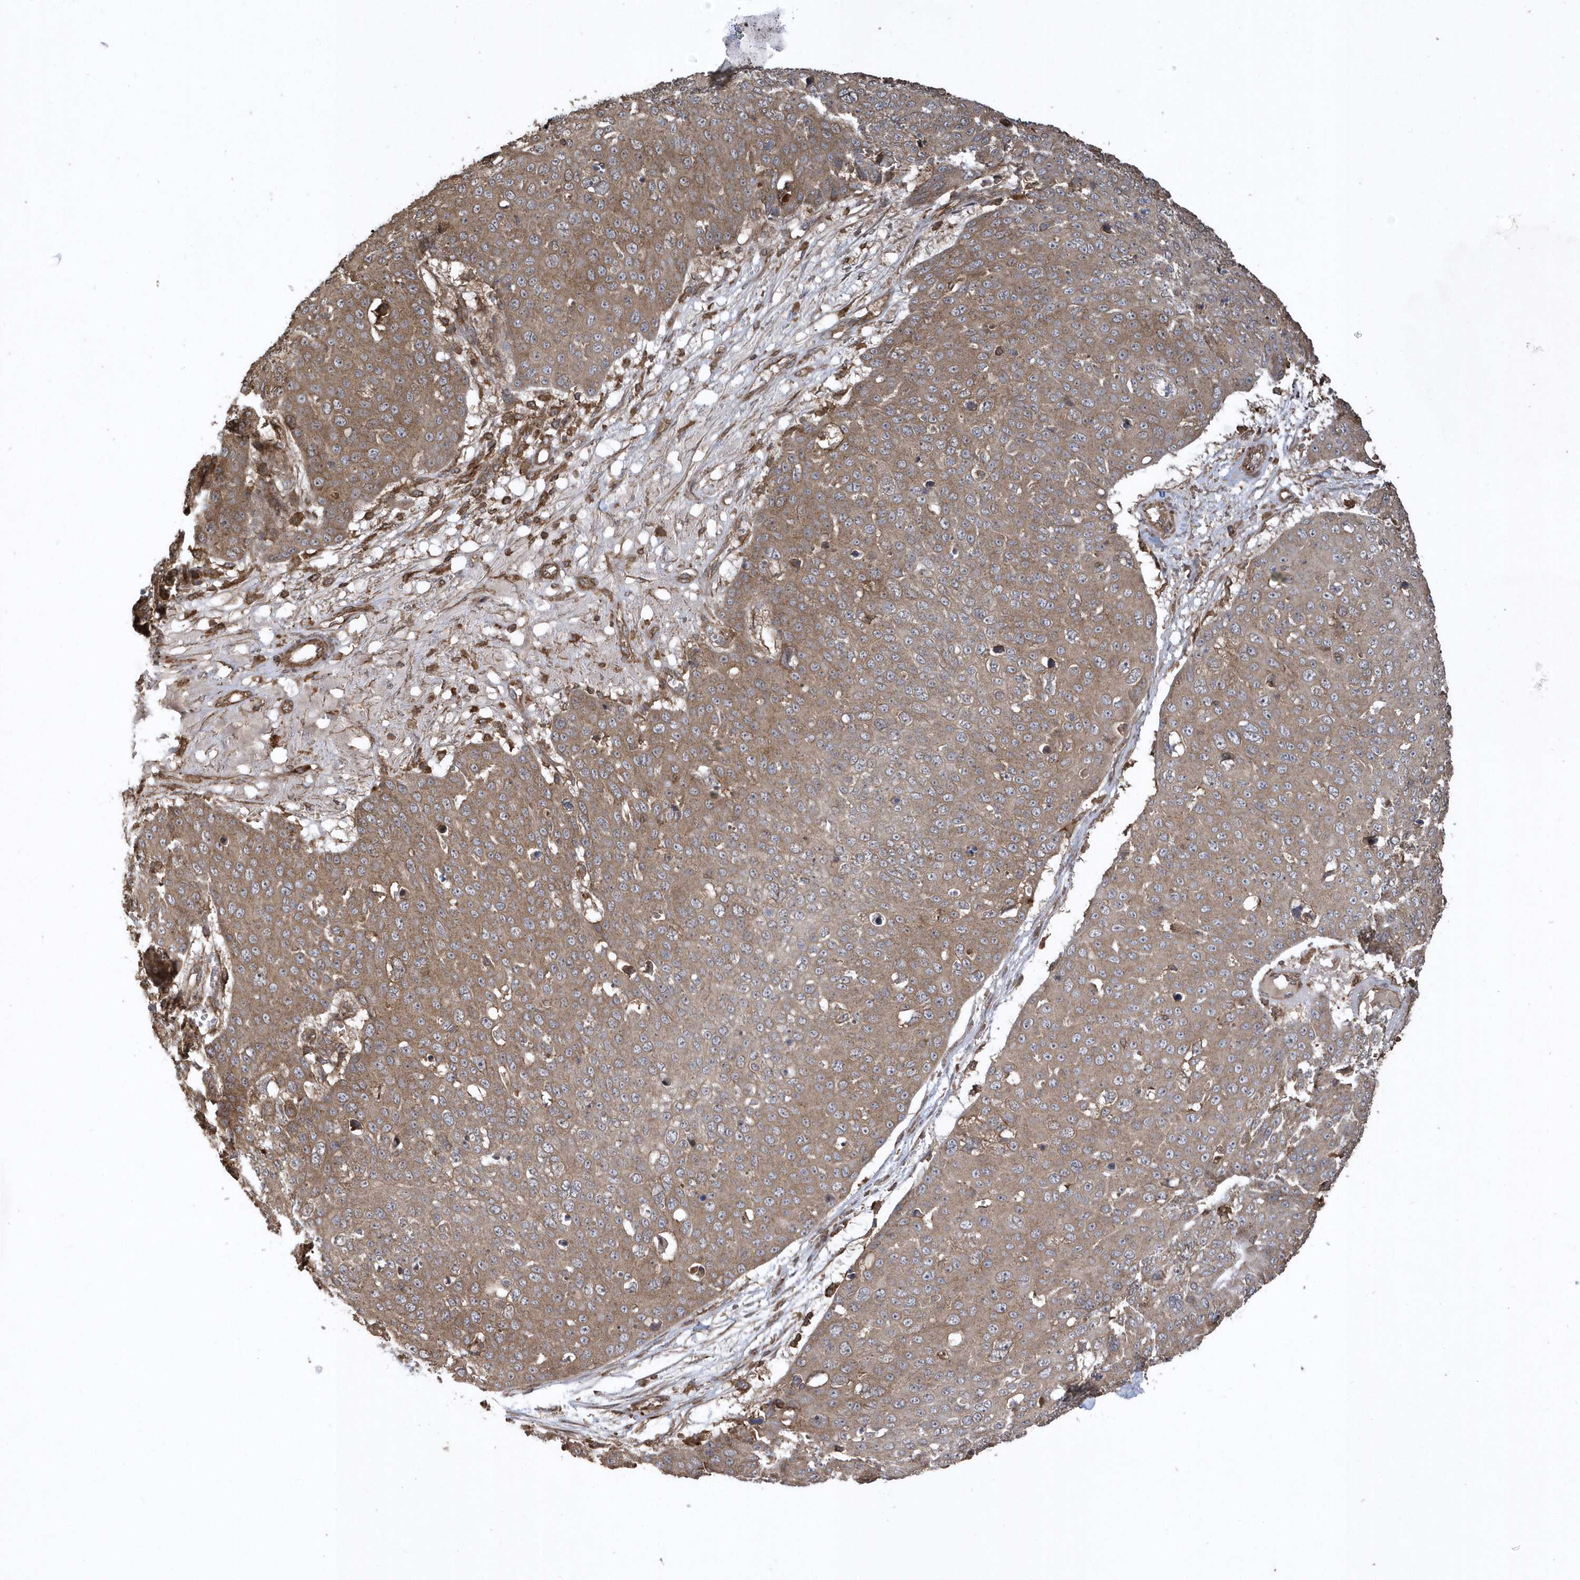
{"staining": {"intensity": "moderate", "quantity": ">75%", "location": "cytoplasmic/membranous"}, "tissue": "skin cancer", "cell_type": "Tumor cells", "image_type": "cancer", "snomed": [{"axis": "morphology", "description": "Squamous cell carcinoma, NOS"}, {"axis": "topography", "description": "Skin"}], "caption": "This image exhibits skin squamous cell carcinoma stained with IHC to label a protein in brown. The cytoplasmic/membranous of tumor cells show moderate positivity for the protein. Nuclei are counter-stained blue.", "gene": "SENP8", "patient": {"sex": "male", "age": 71}}